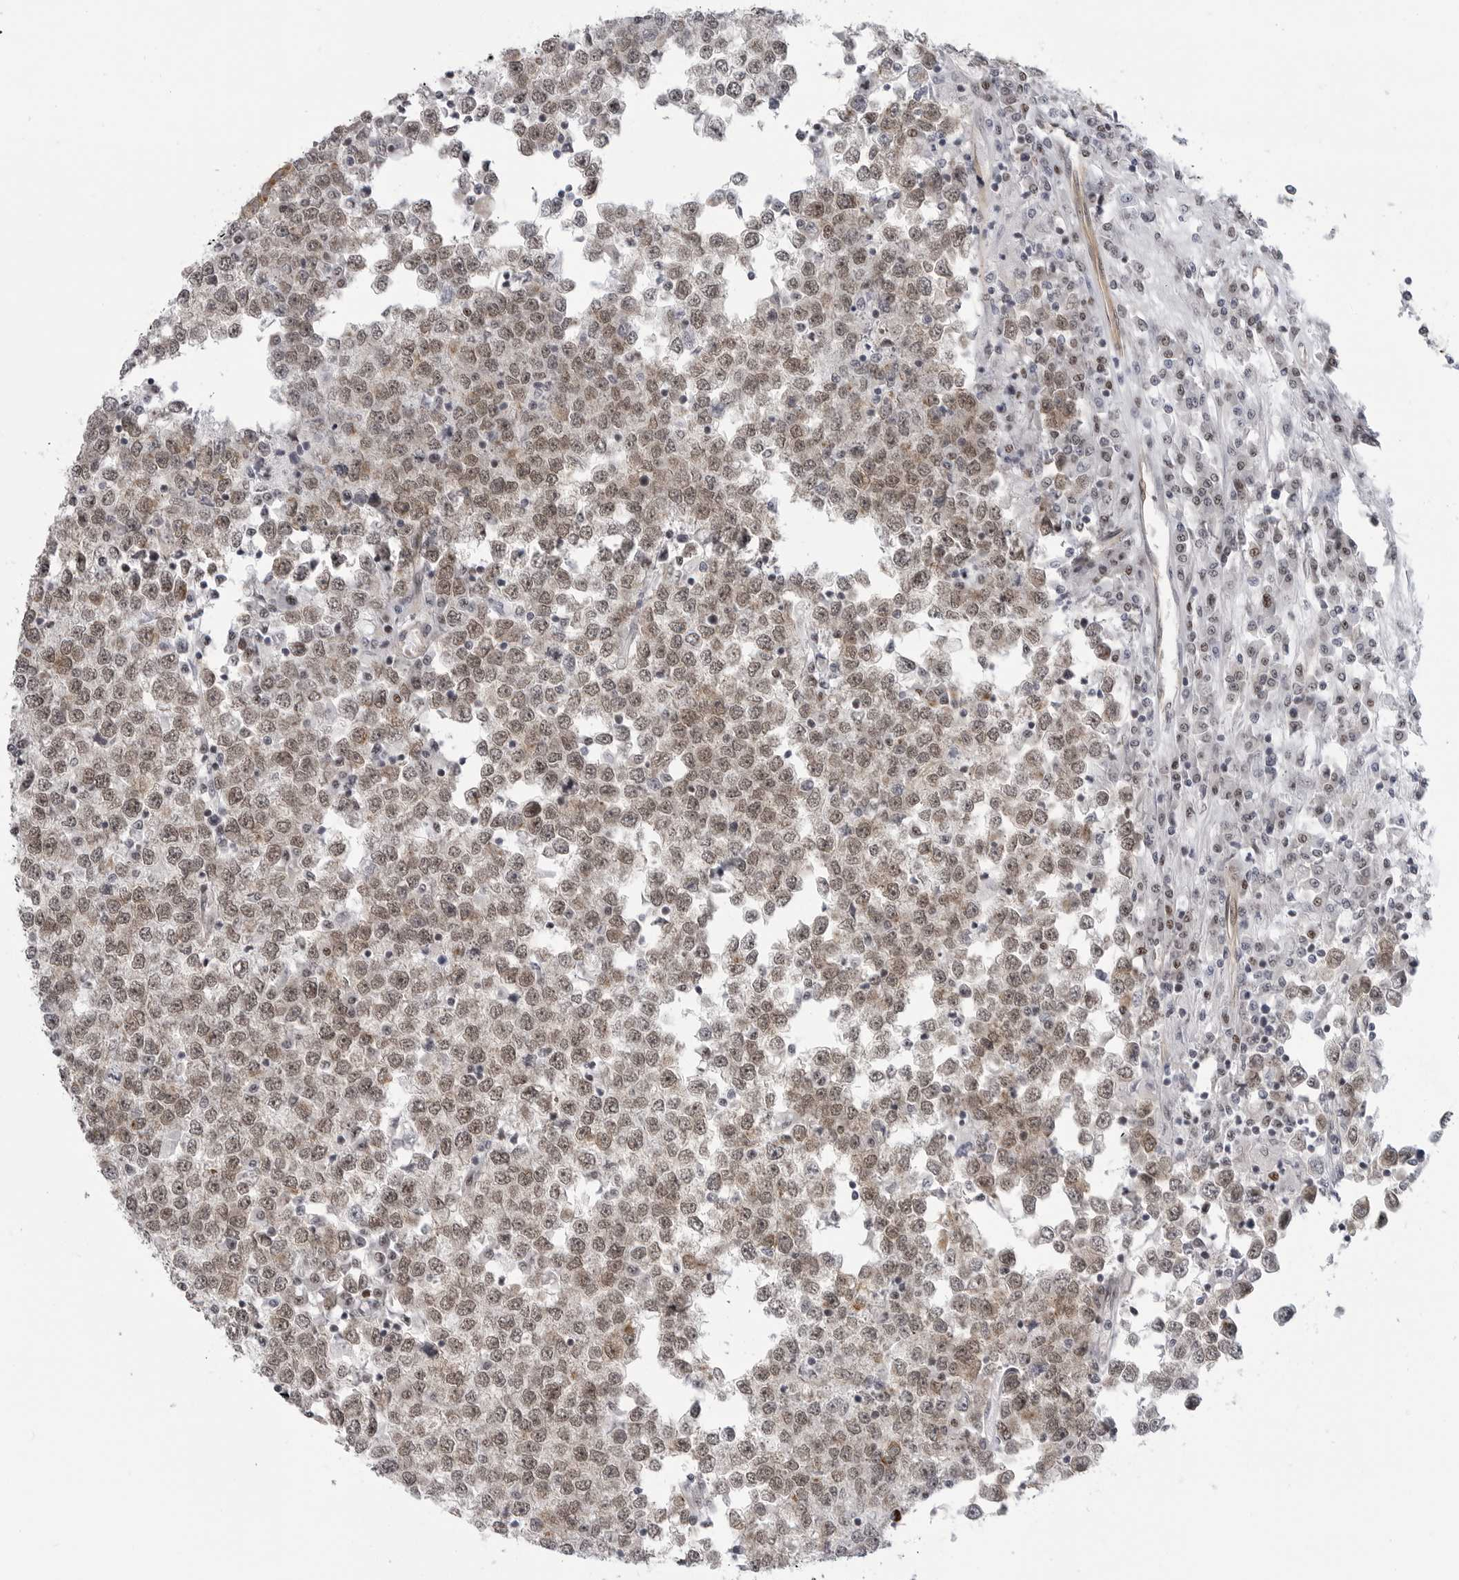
{"staining": {"intensity": "weak", "quantity": ">75%", "location": "nuclear"}, "tissue": "testis cancer", "cell_type": "Tumor cells", "image_type": "cancer", "snomed": [{"axis": "morphology", "description": "Seminoma, NOS"}, {"axis": "topography", "description": "Testis"}], "caption": "Protein staining reveals weak nuclear positivity in approximately >75% of tumor cells in seminoma (testis). Nuclei are stained in blue.", "gene": "CEP295NL", "patient": {"sex": "male", "age": 65}}